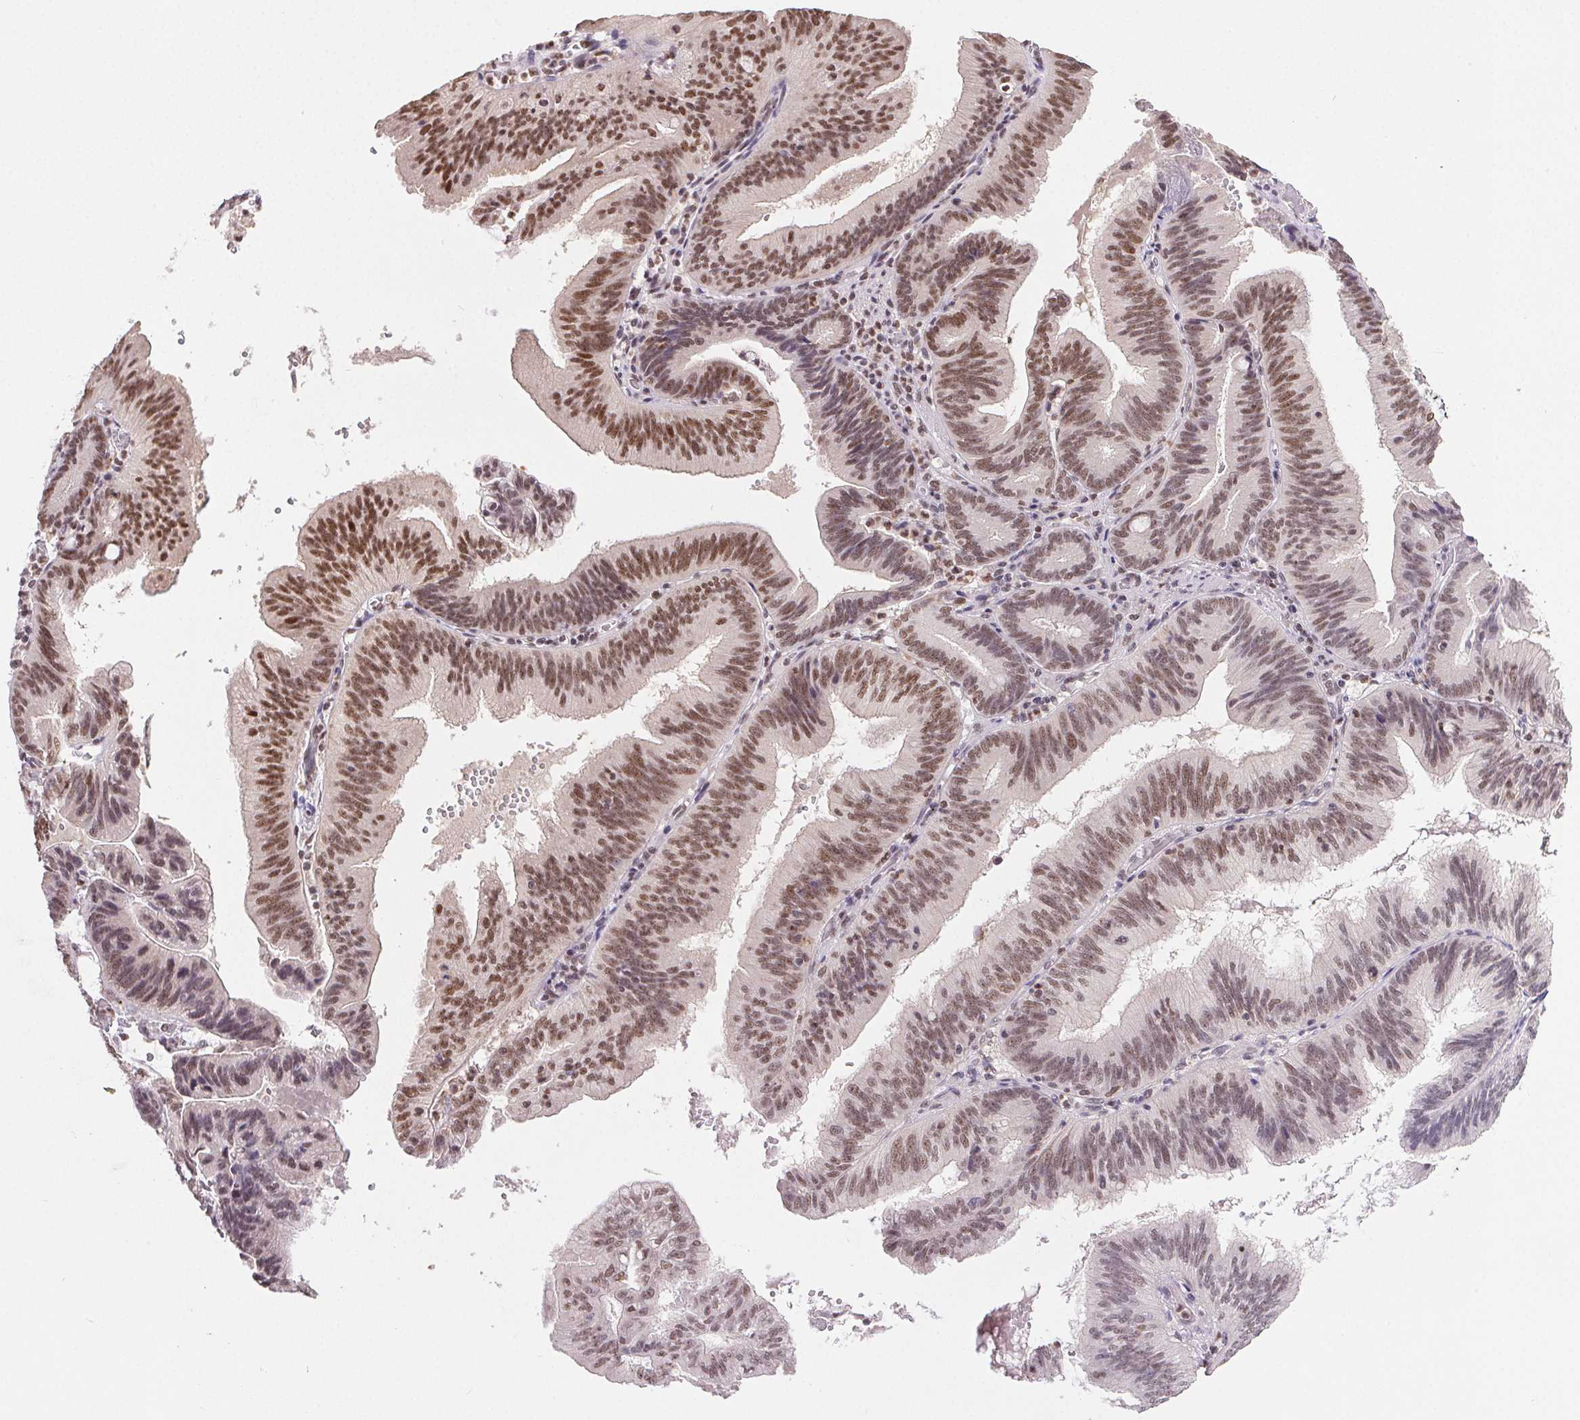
{"staining": {"intensity": "moderate", "quantity": "25%-75%", "location": "nuclear"}, "tissue": "pancreatic cancer", "cell_type": "Tumor cells", "image_type": "cancer", "snomed": [{"axis": "morphology", "description": "Adenocarcinoma, NOS"}, {"axis": "topography", "description": "Pancreas"}], "caption": "Immunohistochemistry (DAB) staining of human adenocarcinoma (pancreatic) reveals moderate nuclear protein positivity in approximately 25%-75% of tumor cells. The protein is stained brown, and the nuclei are stained in blue (DAB (3,3'-diaminobenzidine) IHC with brightfield microscopy, high magnification).", "gene": "NFE2L1", "patient": {"sex": "male", "age": 82}}